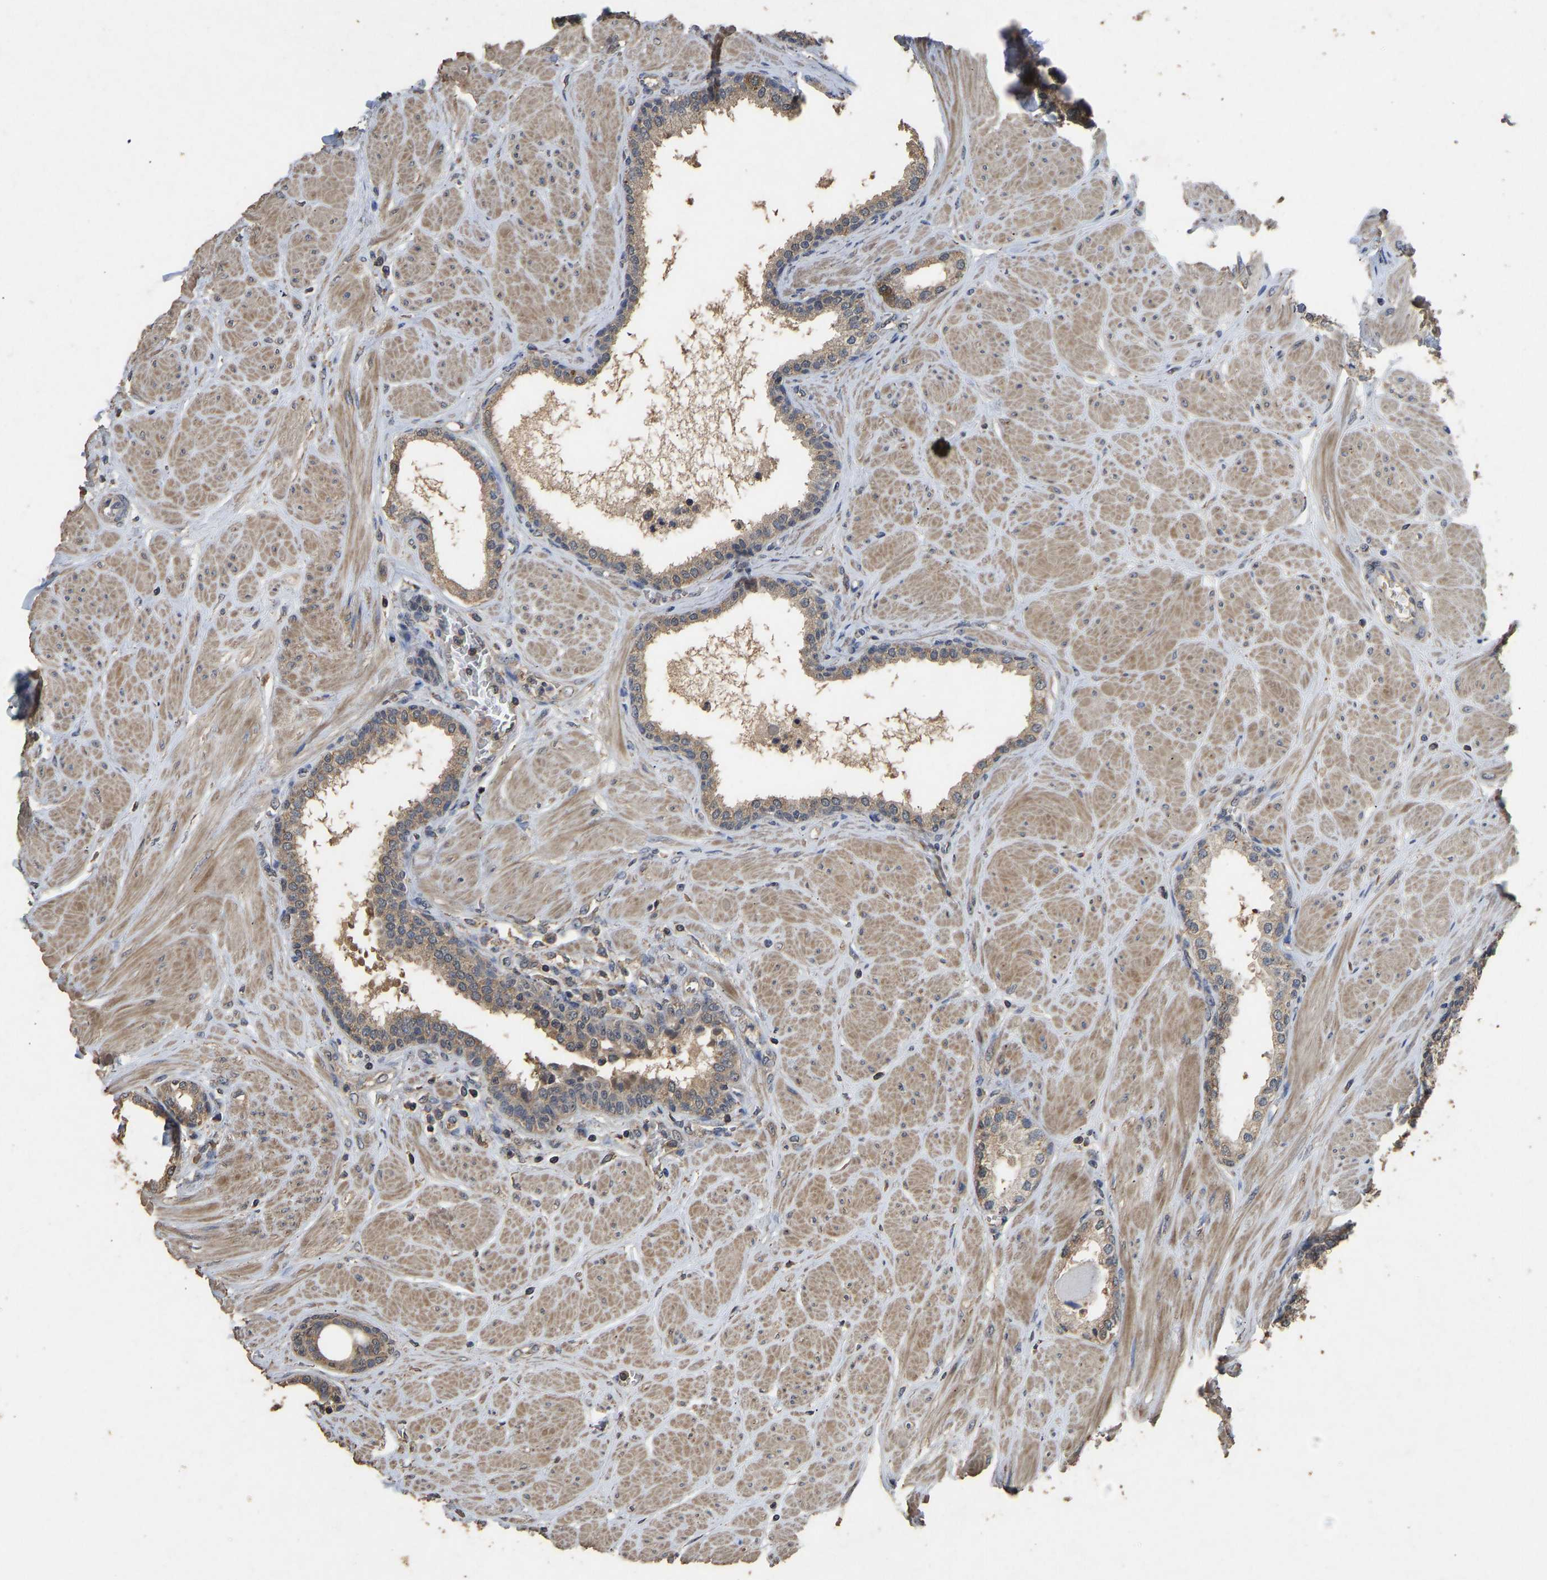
{"staining": {"intensity": "moderate", "quantity": ">75%", "location": "cytoplasmic/membranous"}, "tissue": "prostate", "cell_type": "Glandular cells", "image_type": "normal", "snomed": [{"axis": "morphology", "description": "Normal tissue, NOS"}, {"axis": "topography", "description": "Prostate"}], "caption": "Protein expression analysis of normal prostate shows moderate cytoplasmic/membranous staining in approximately >75% of glandular cells. (DAB (3,3'-diaminobenzidine) IHC with brightfield microscopy, high magnification).", "gene": "CIDEC", "patient": {"sex": "male", "age": 51}}